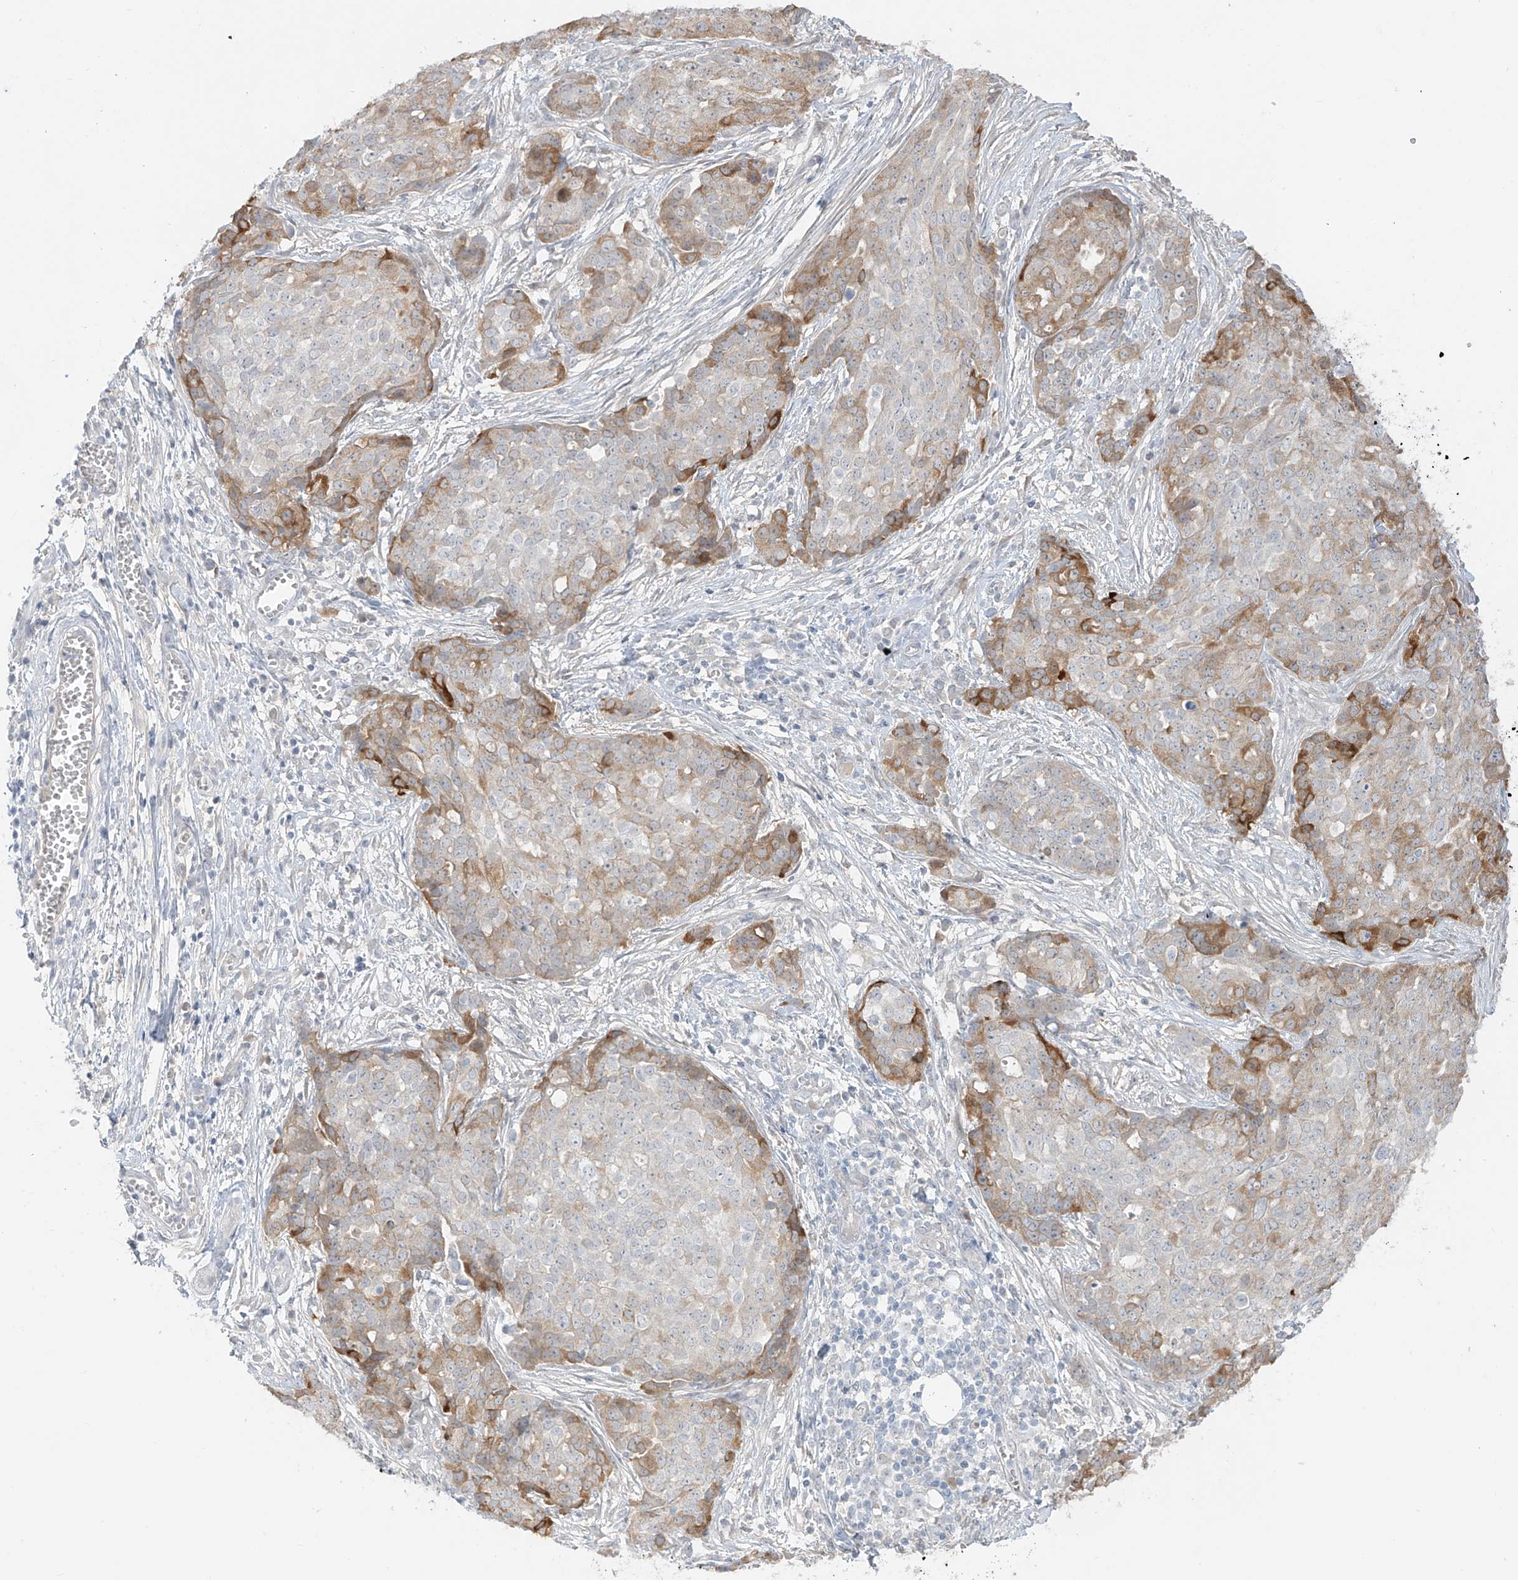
{"staining": {"intensity": "moderate", "quantity": "25%-75%", "location": "cytoplasmic/membranous"}, "tissue": "ovarian cancer", "cell_type": "Tumor cells", "image_type": "cancer", "snomed": [{"axis": "morphology", "description": "Cystadenocarcinoma, serous, NOS"}, {"axis": "topography", "description": "Soft tissue"}, {"axis": "topography", "description": "Ovary"}], "caption": "Tumor cells demonstrate medium levels of moderate cytoplasmic/membranous positivity in approximately 25%-75% of cells in serous cystadenocarcinoma (ovarian).", "gene": "DCDC2", "patient": {"sex": "female", "age": 57}}